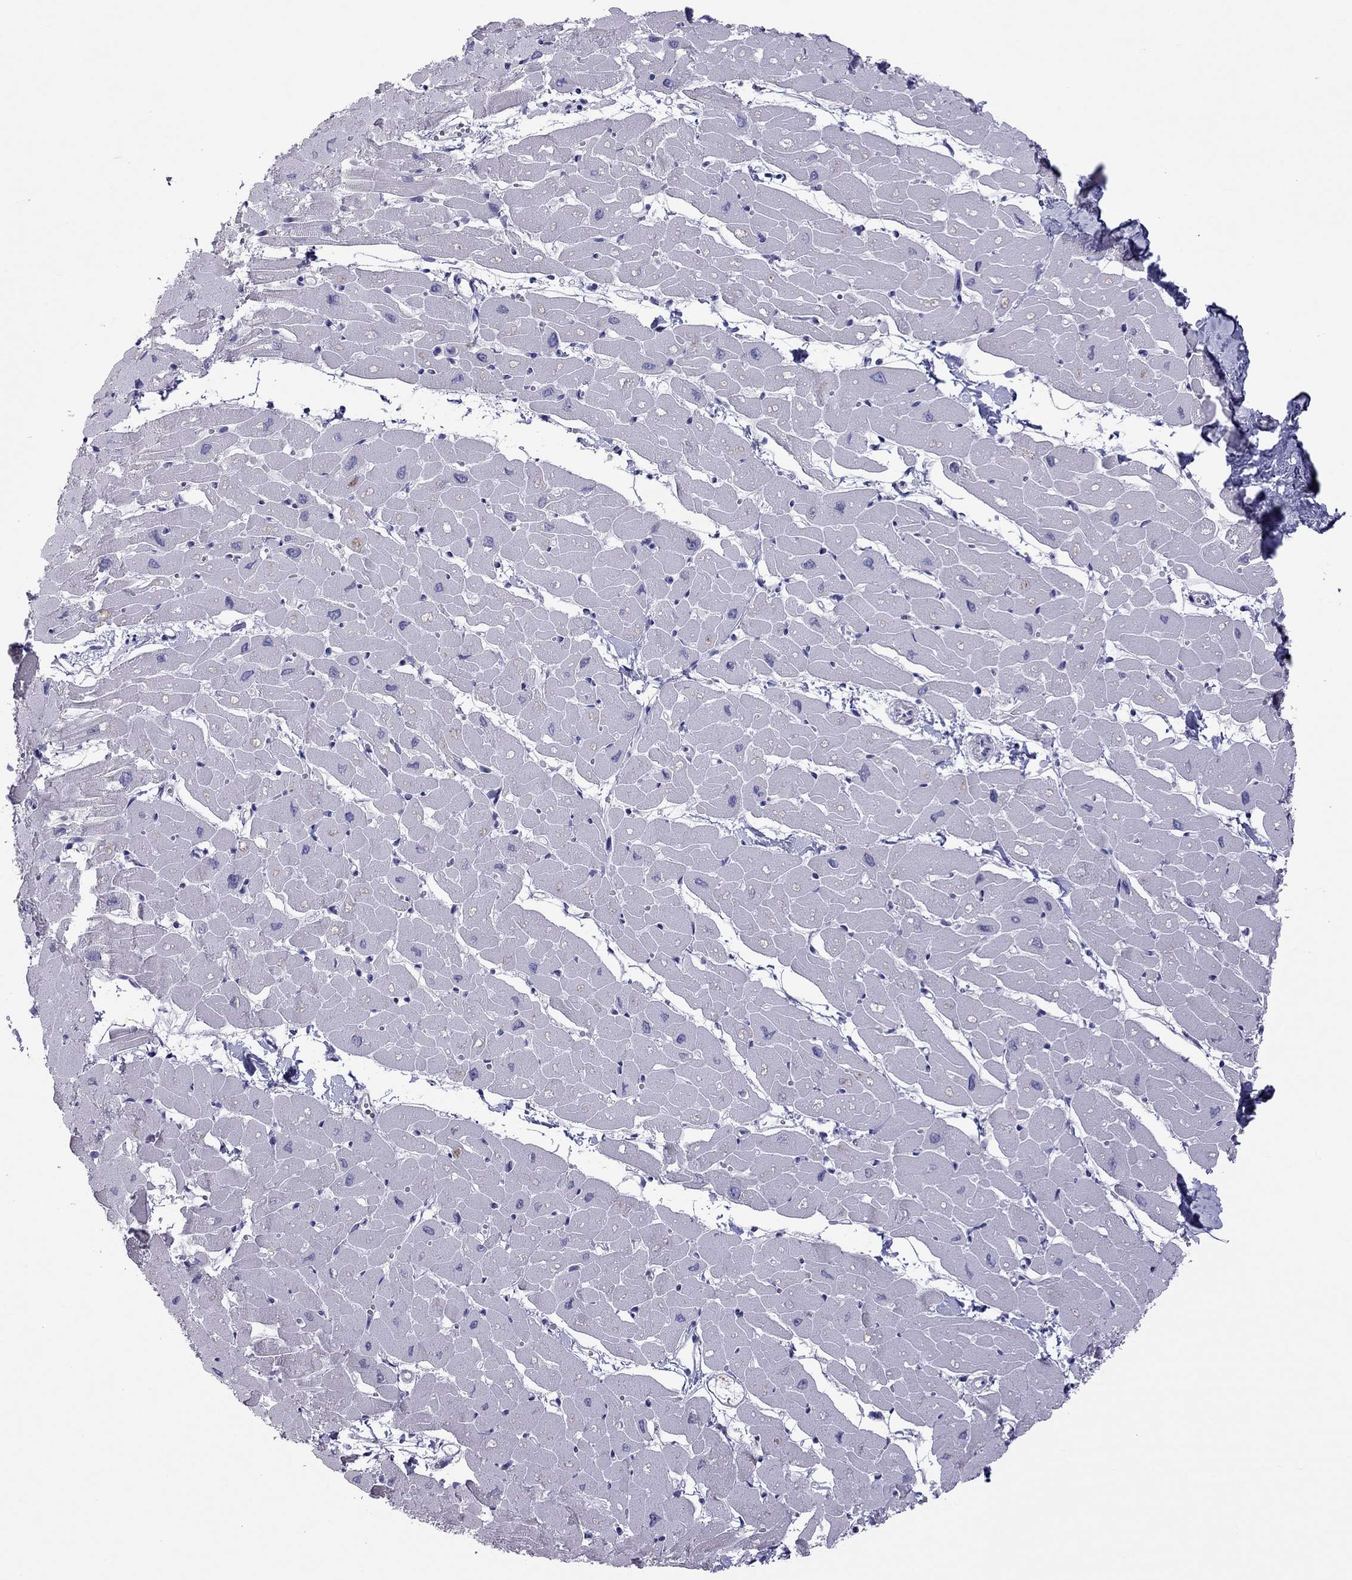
{"staining": {"intensity": "negative", "quantity": "none", "location": "none"}, "tissue": "heart muscle", "cell_type": "Cardiomyocytes", "image_type": "normal", "snomed": [{"axis": "morphology", "description": "Normal tissue, NOS"}, {"axis": "topography", "description": "Heart"}], "caption": "The photomicrograph reveals no staining of cardiomyocytes in normal heart muscle. The staining was performed using DAB to visualize the protein expression in brown, while the nuclei were stained in blue with hematoxylin (Magnification: 20x).", "gene": "TEX14", "patient": {"sex": "male", "age": 57}}